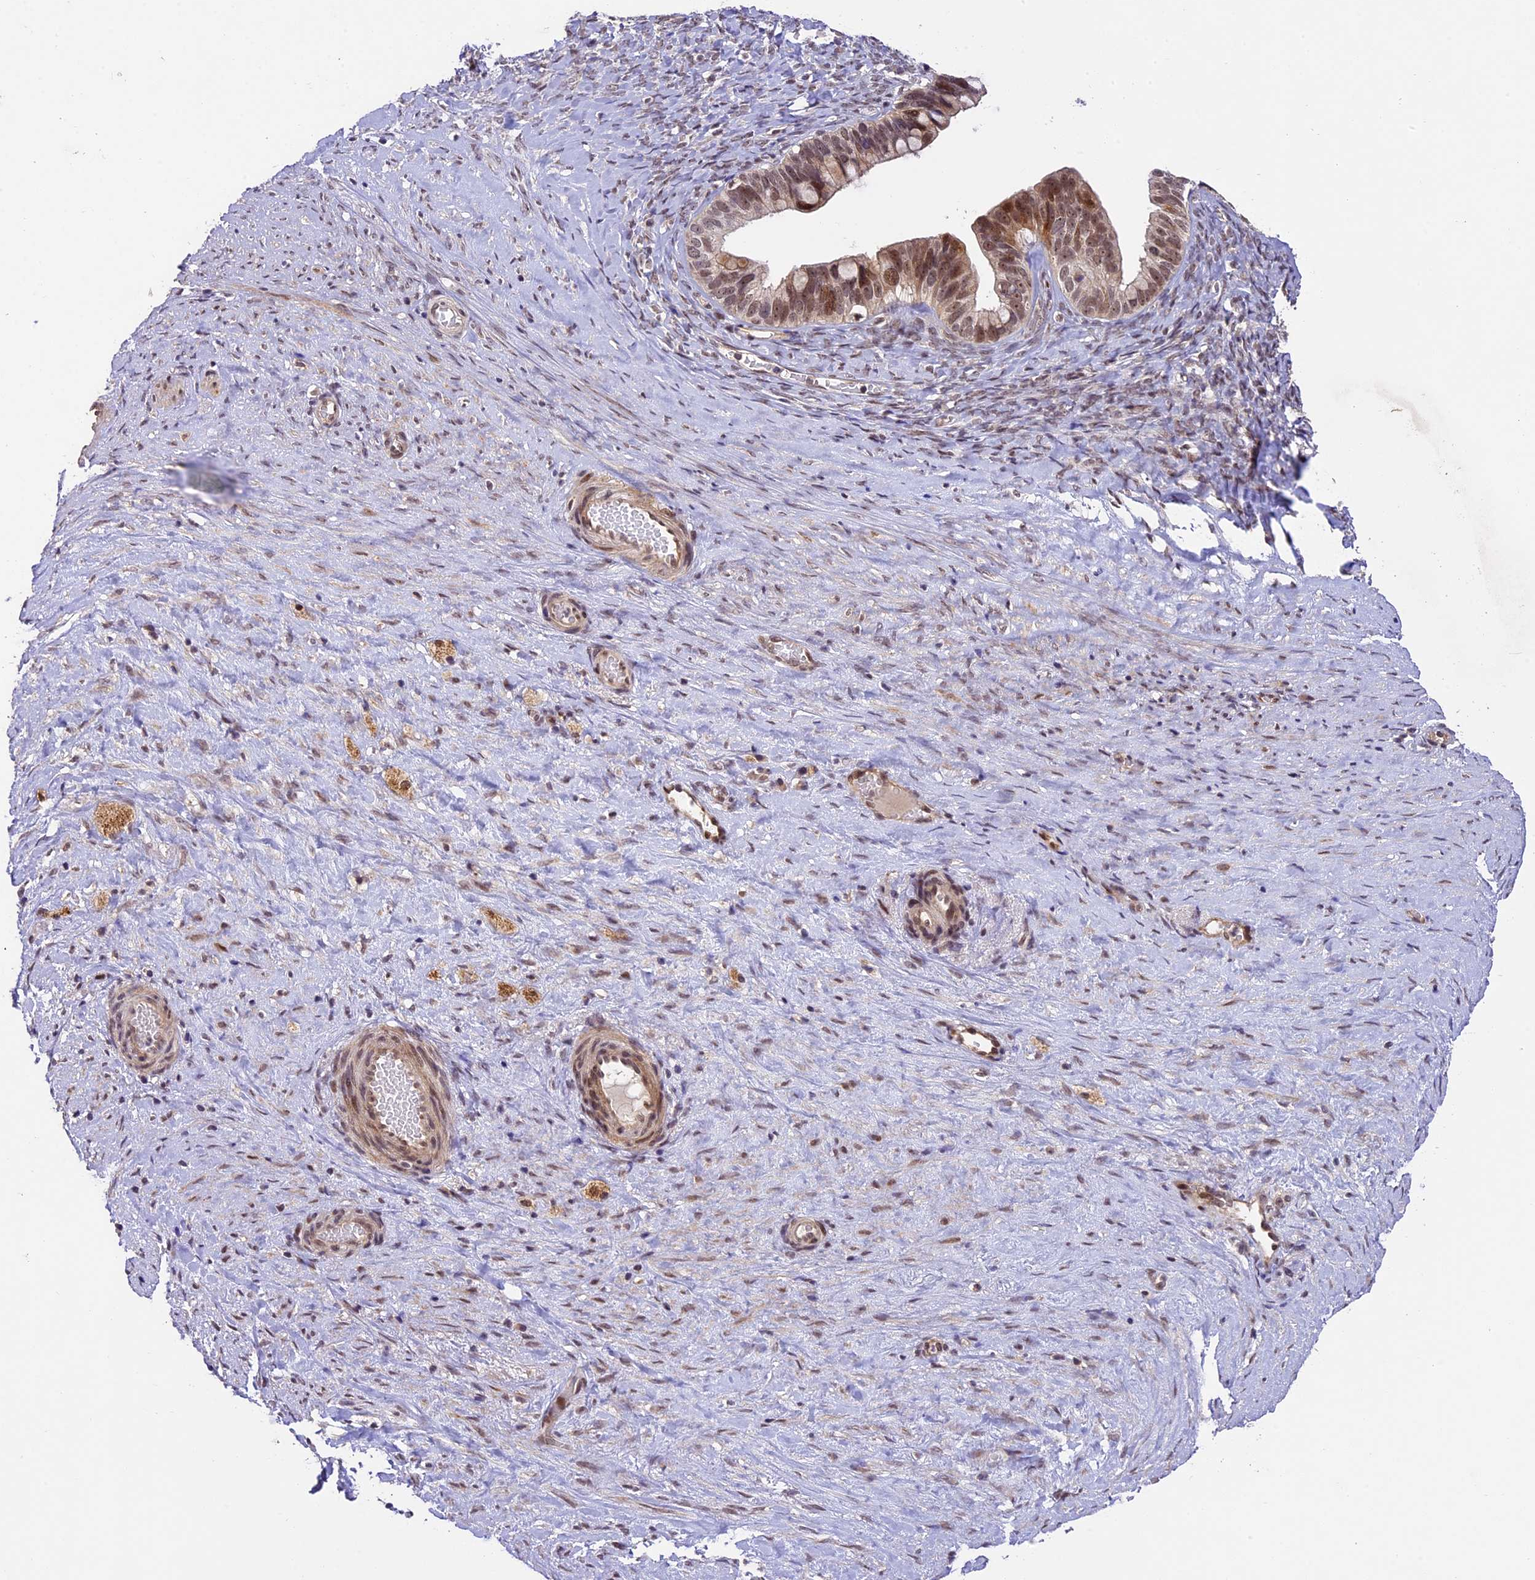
{"staining": {"intensity": "moderate", "quantity": "25%-75%", "location": "nuclear"}, "tissue": "ovarian cancer", "cell_type": "Tumor cells", "image_type": "cancer", "snomed": [{"axis": "morphology", "description": "Cystadenocarcinoma, serous, NOS"}, {"axis": "topography", "description": "Ovary"}], "caption": "Tumor cells reveal moderate nuclear expression in approximately 25%-75% of cells in ovarian cancer.", "gene": "ZAR1L", "patient": {"sex": "female", "age": 56}}